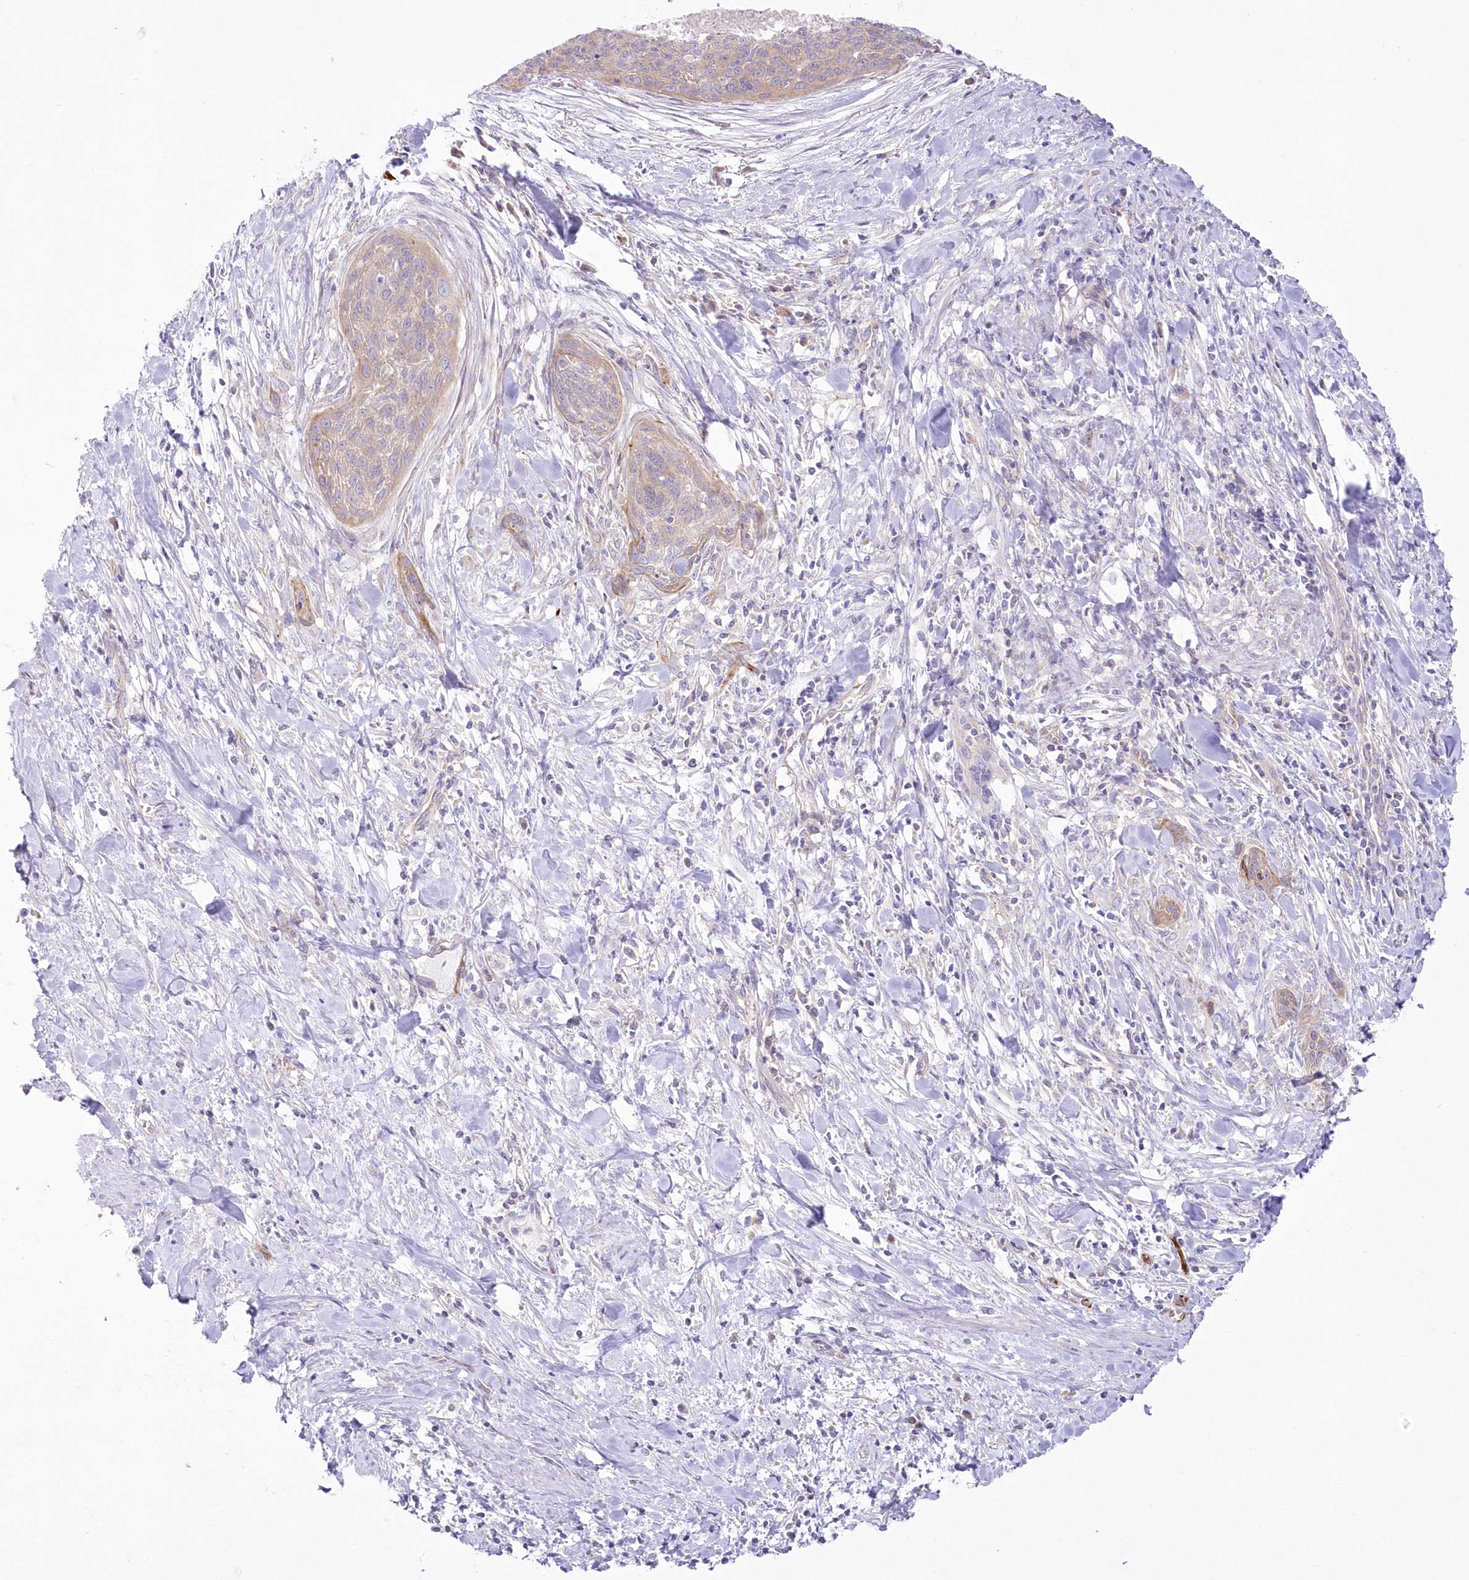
{"staining": {"intensity": "weak", "quantity": ">75%", "location": "cytoplasmic/membranous"}, "tissue": "cervical cancer", "cell_type": "Tumor cells", "image_type": "cancer", "snomed": [{"axis": "morphology", "description": "Squamous cell carcinoma, NOS"}, {"axis": "topography", "description": "Cervix"}], "caption": "Immunohistochemistry histopathology image of neoplastic tissue: human squamous cell carcinoma (cervical) stained using IHC demonstrates low levels of weak protein expression localized specifically in the cytoplasmic/membranous of tumor cells, appearing as a cytoplasmic/membranous brown color.", "gene": "ZNF843", "patient": {"sex": "female", "age": 55}}